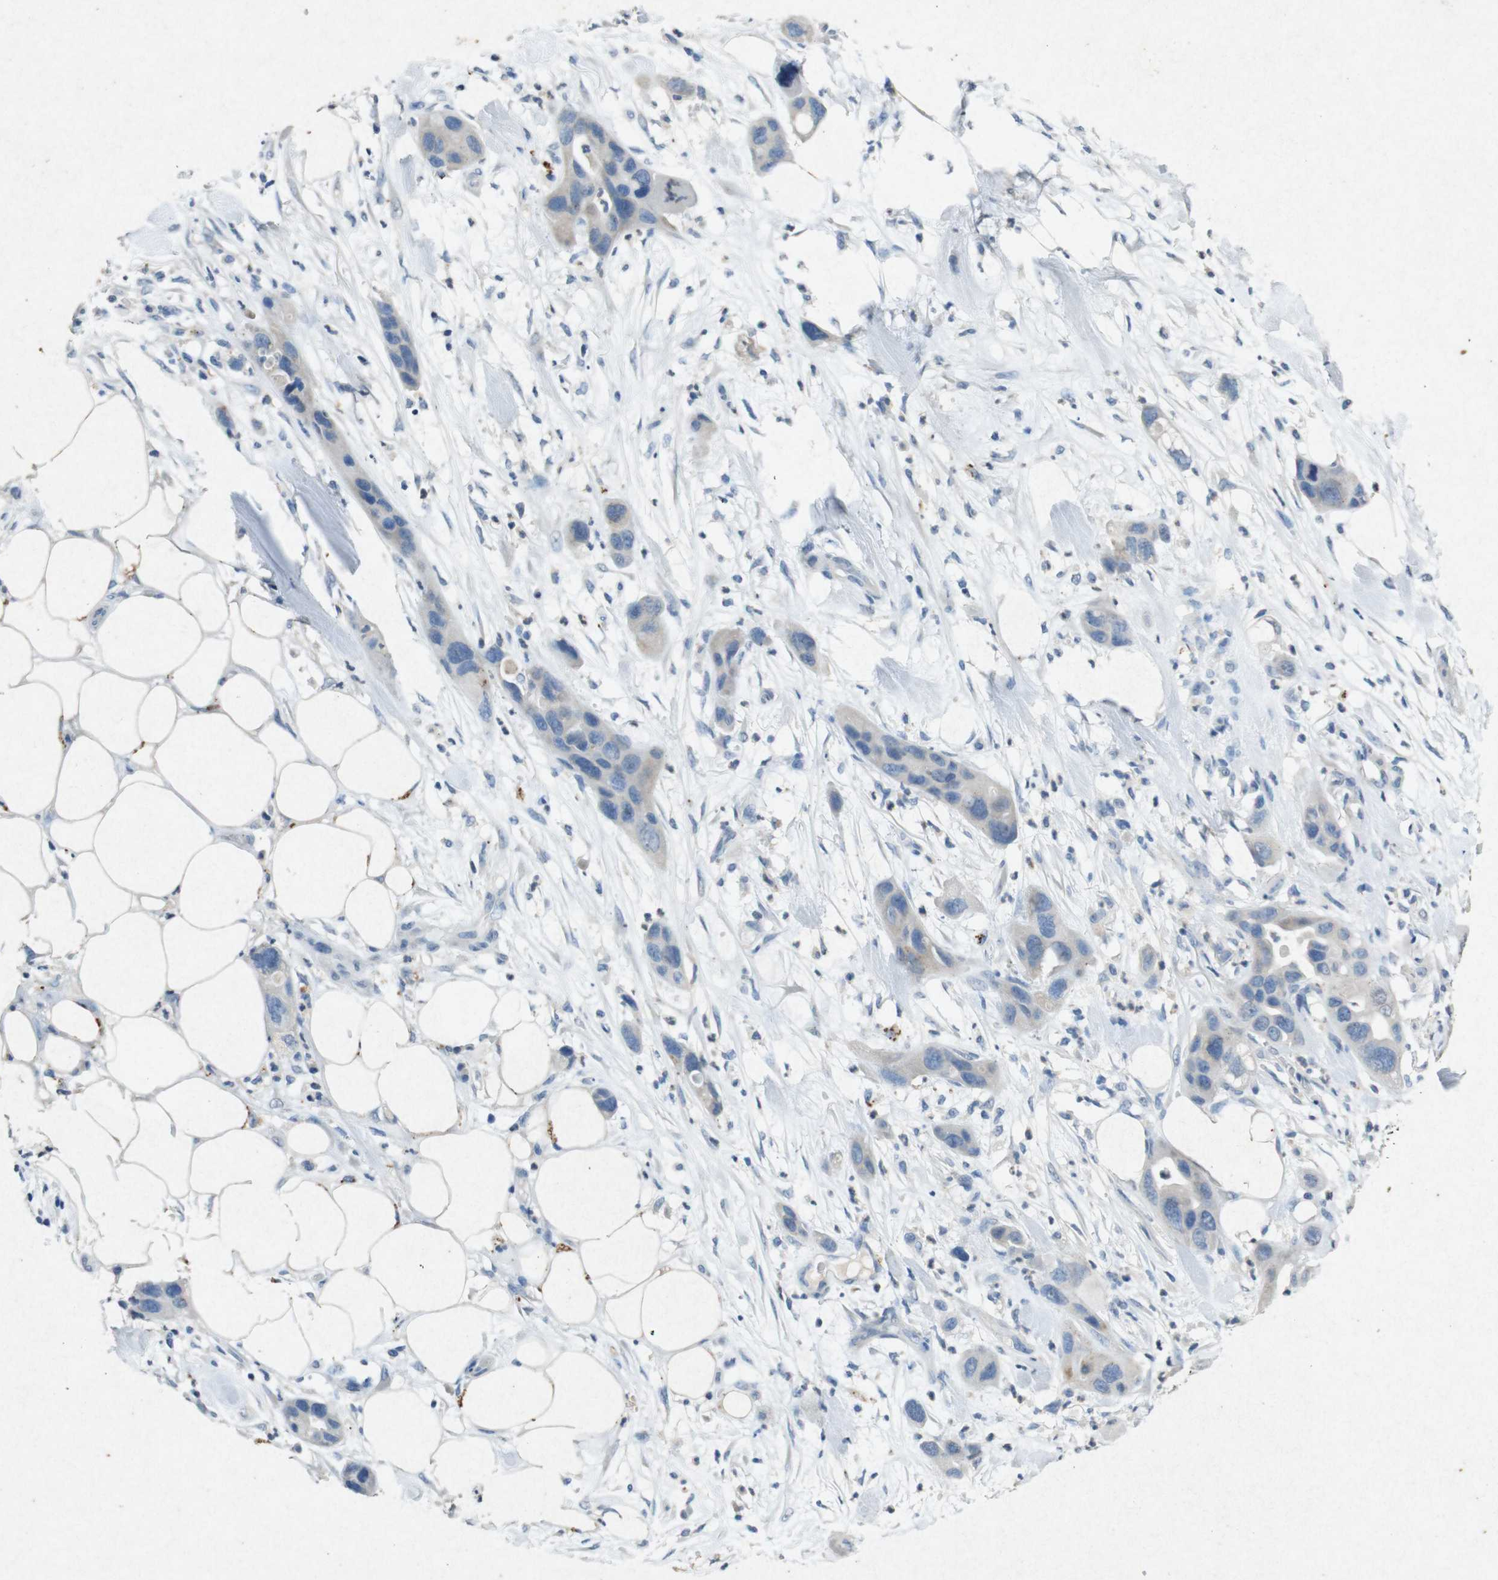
{"staining": {"intensity": "negative", "quantity": "none", "location": "none"}, "tissue": "pancreatic cancer", "cell_type": "Tumor cells", "image_type": "cancer", "snomed": [{"axis": "morphology", "description": "Adenocarcinoma, NOS"}, {"axis": "topography", "description": "Pancreas"}], "caption": "High power microscopy micrograph of an immunohistochemistry photomicrograph of pancreatic cancer (adenocarcinoma), revealing no significant positivity in tumor cells. (DAB IHC, high magnification).", "gene": "STBD1", "patient": {"sex": "female", "age": 71}}